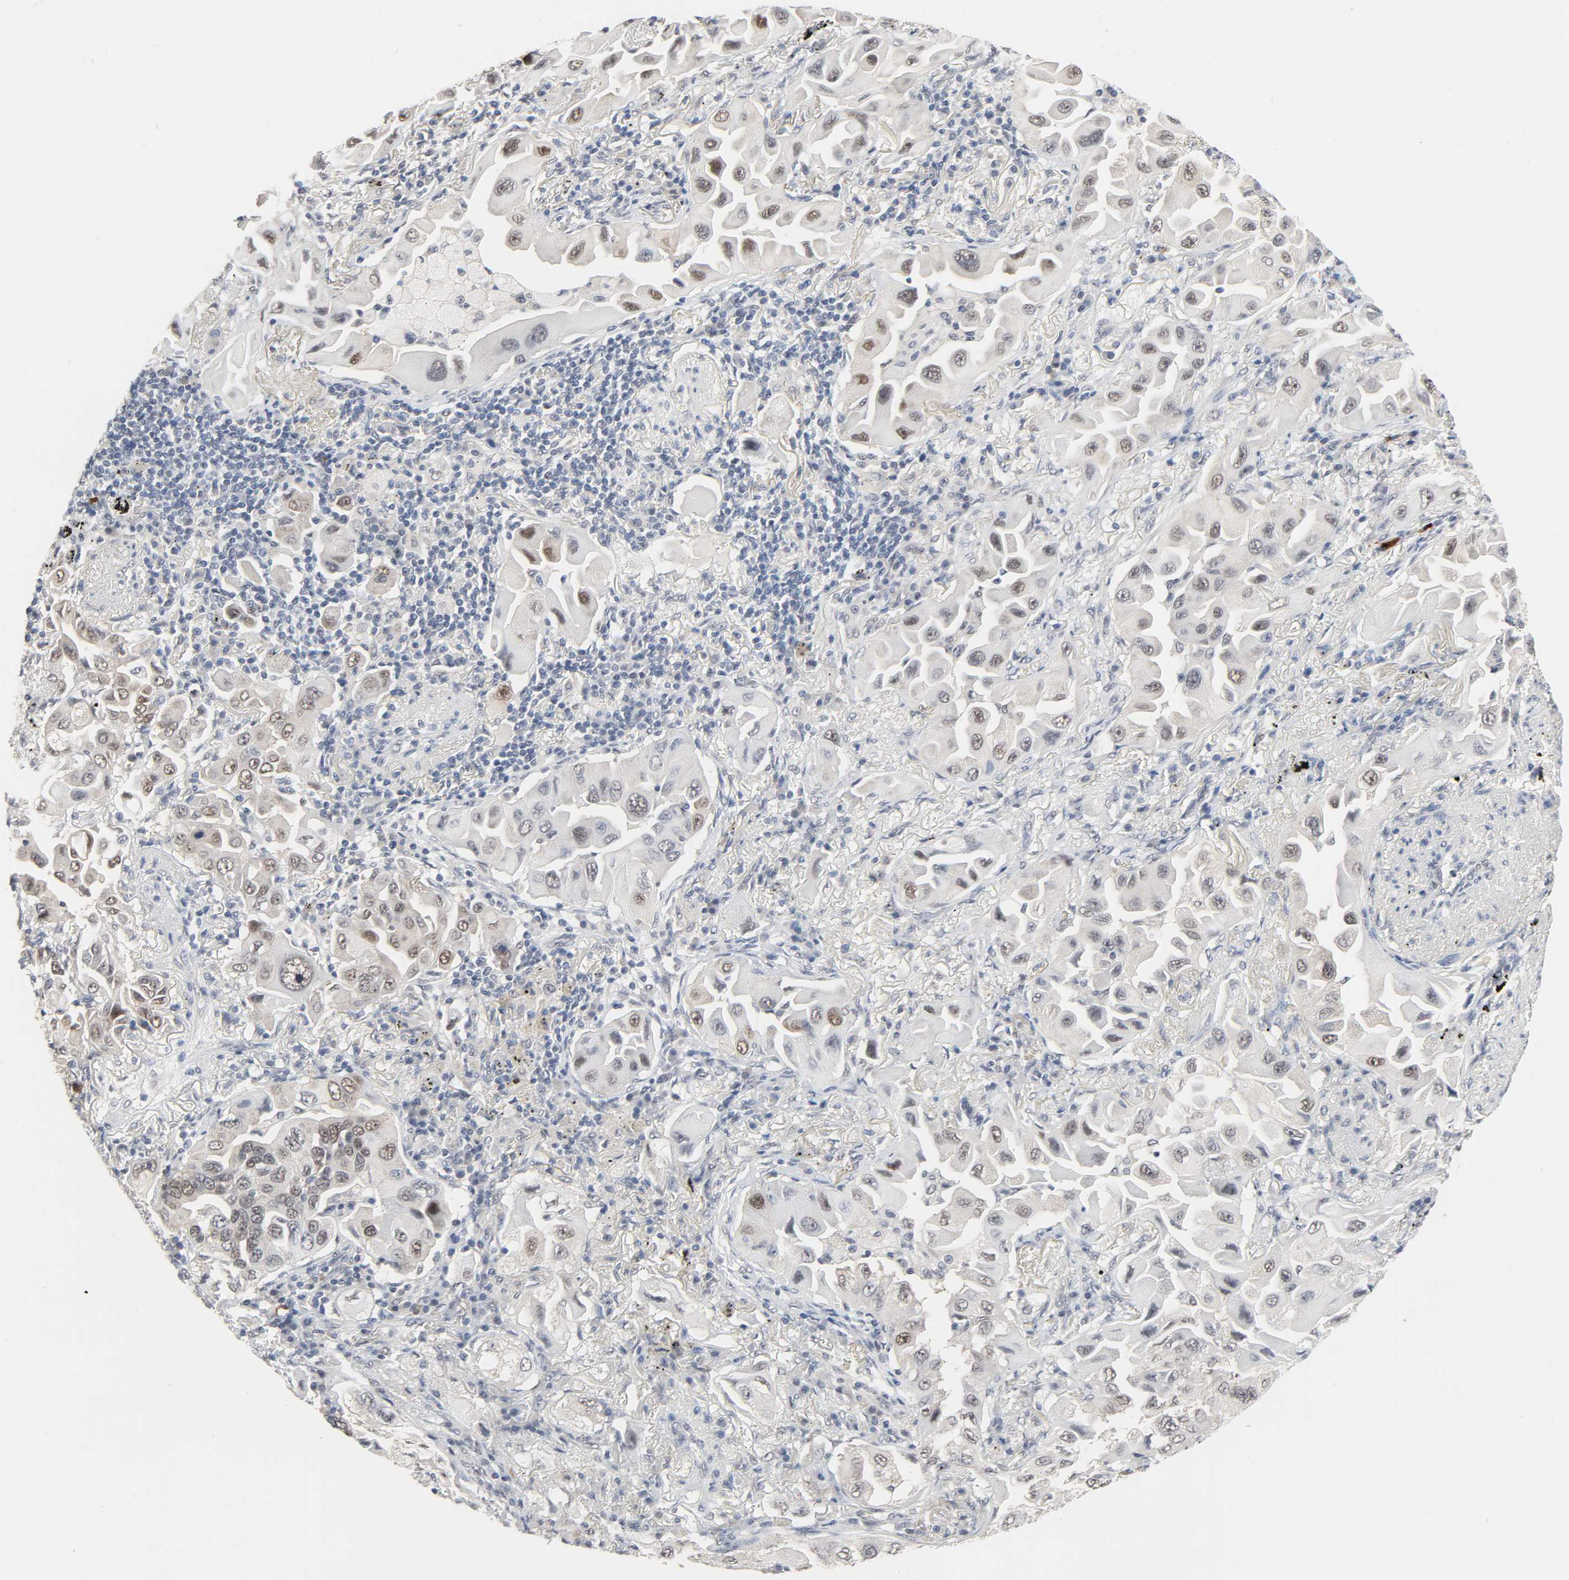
{"staining": {"intensity": "weak", "quantity": "<25%", "location": "cytoplasmic/membranous"}, "tissue": "lung cancer", "cell_type": "Tumor cells", "image_type": "cancer", "snomed": [{"axis": "morphology", "description": "Adenocarcinoma, NOS"}, {"axis": "topography", "description": "Lung"}], "caption": "Lung cancer (adenocarcinoma) was stained to show a protein in brown. There is no significant positivity in tumor cells.", "gene": "ACSS2", "patient": {"sex": "female", "age": 65}}